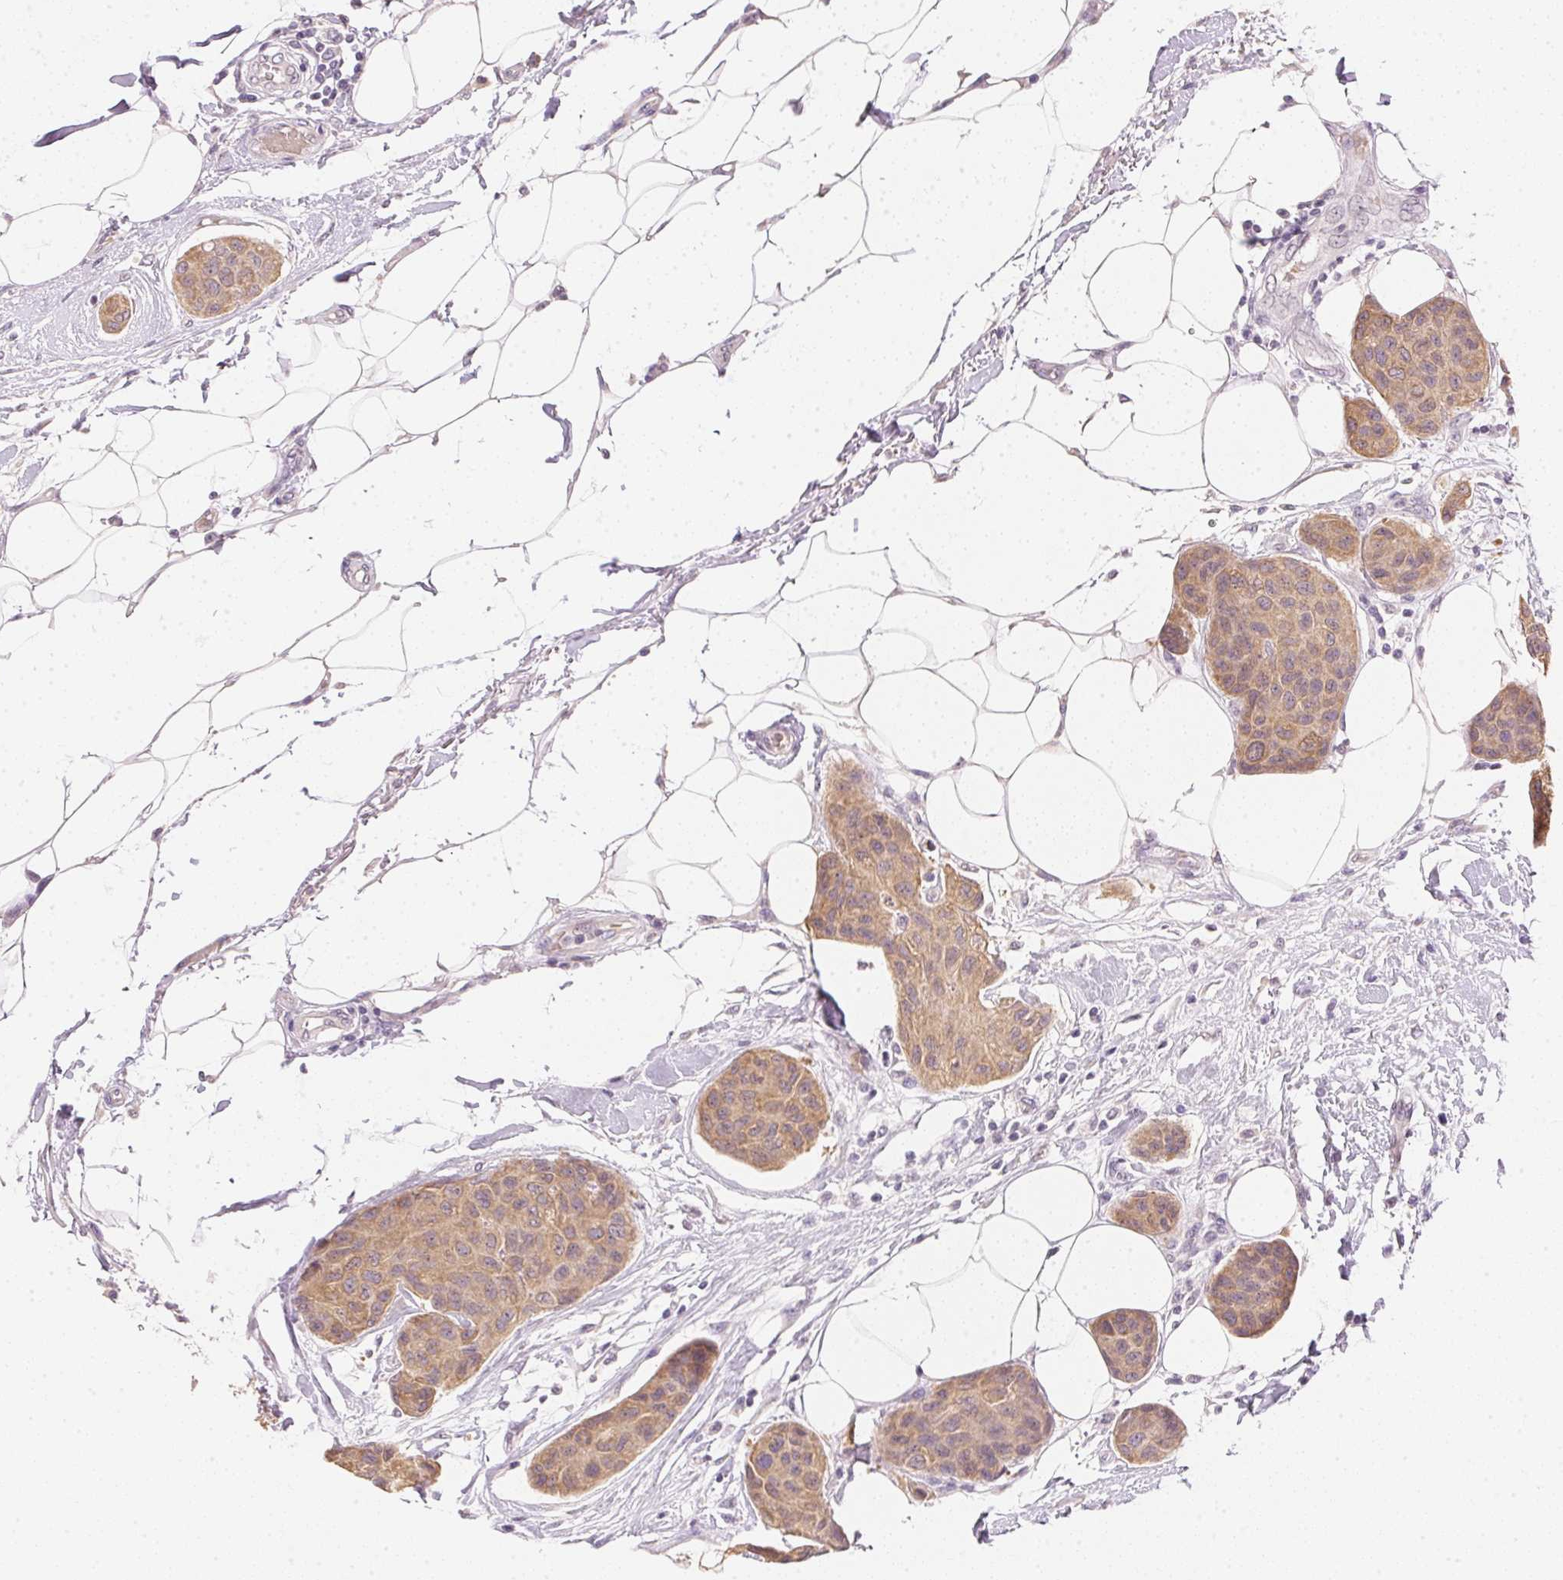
{"staining": {"intensity": "moderate", "quantity": ">75%", "location": "cytoplasmic/membranous"}, "tissue": "breast cancer", "cell_type": "Tumor cells", "image_type": "cancer", "snomed": [{"axis": "morphology", "description": "Duct carcinoma"}, {"axis": "topography", "description": "Breast"}, {"axis": "topography", "description": "Lymph node"}], "caption": "The image reveals staining of breast intraductal carcinoma, revealing moderate cytoplasmic/membranous protein positivity (brown color) within tumor cells. The protein of interest is stained brown, and the nuclei are stained in blue (DAB (3,3'-diaminobenzidine) IHC with brightfield microscopy, high magnification).", "gene": "DHCR24", "patient": {"sex": "female", "age": 80}}